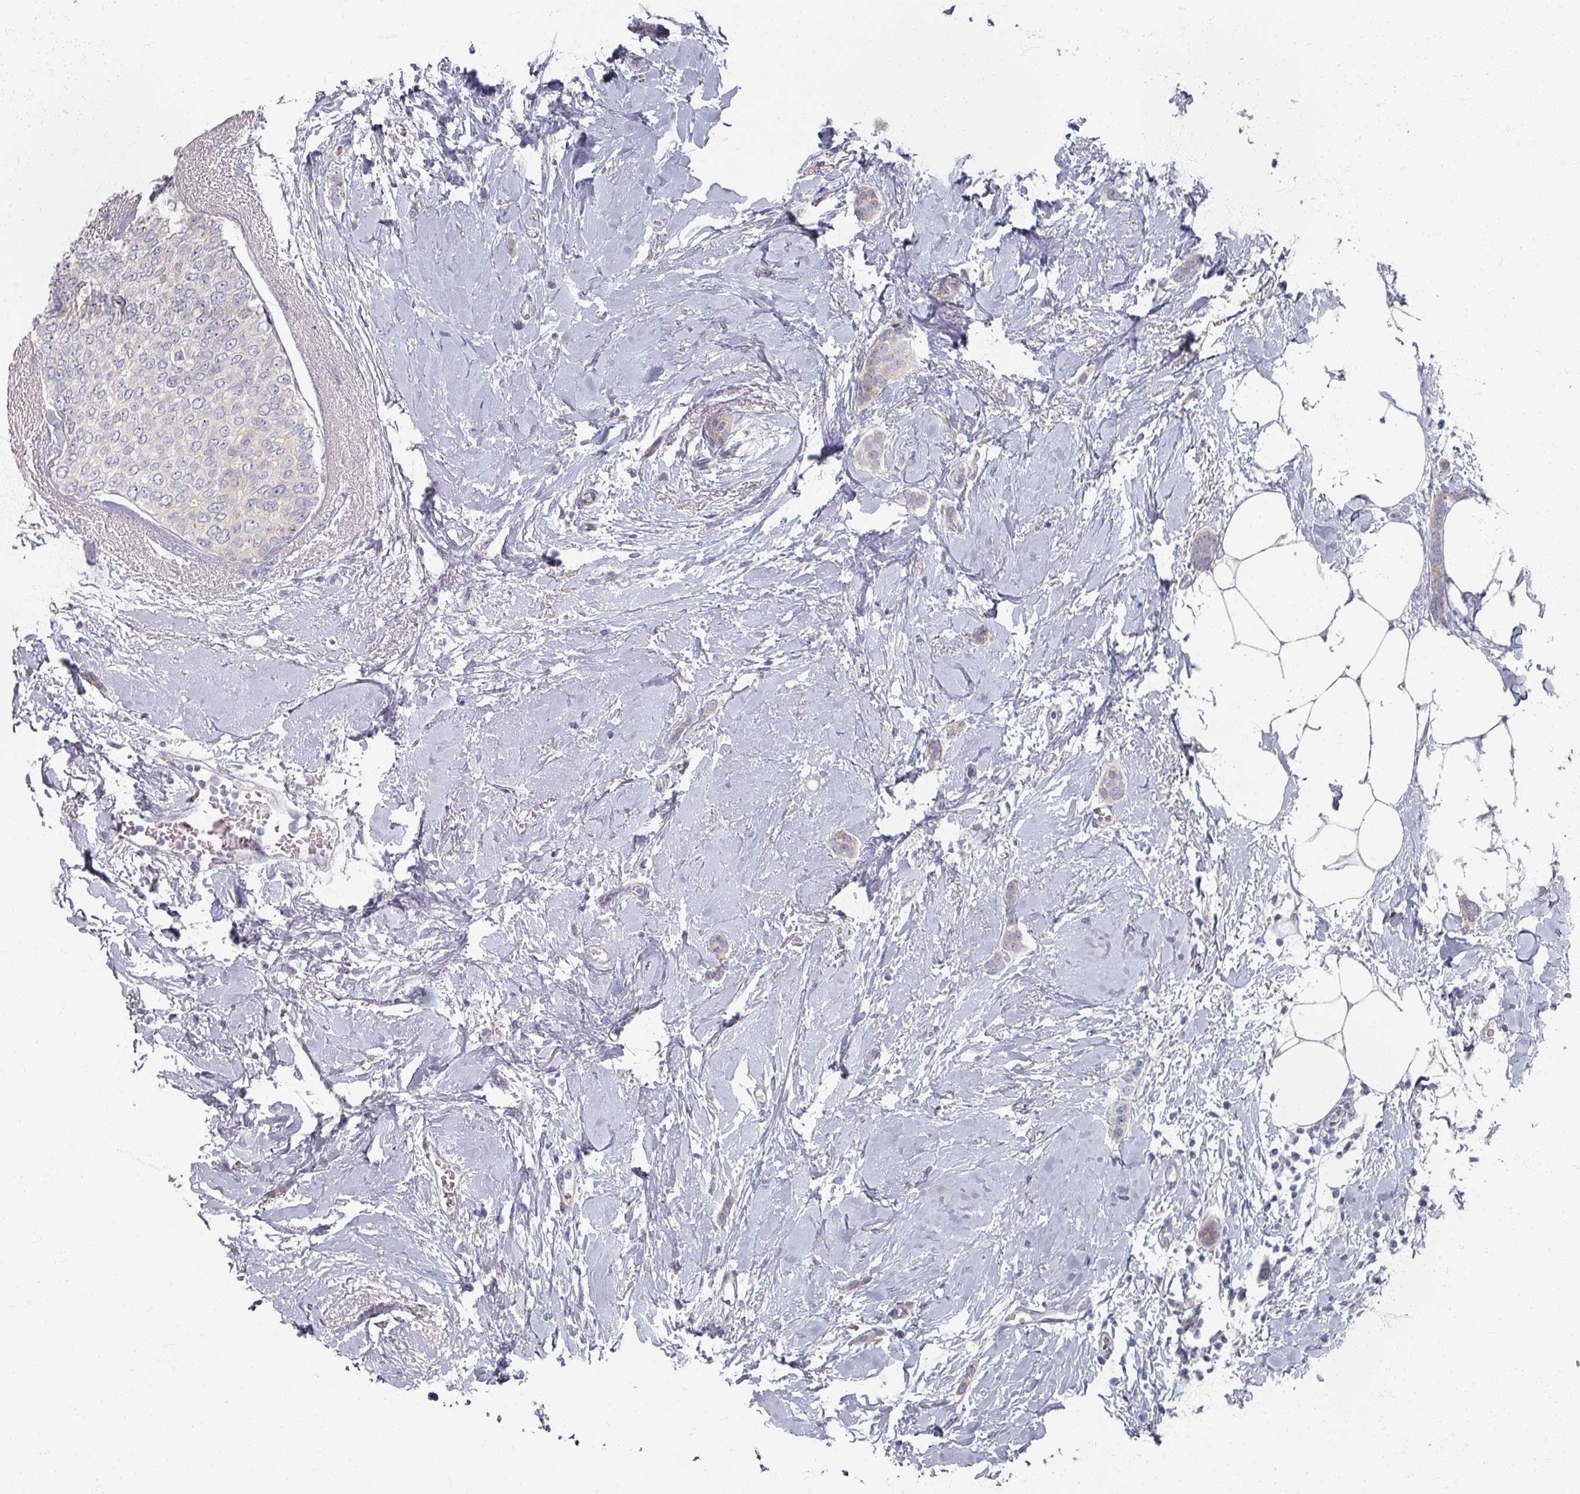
{"staining": {"intensity": "negative", "quantity": "none", "location": "none"}, "tissue": "breast cancer", "cell_type": "Tumor cells", "image_type": "cancer", "snomed": [{"axis": "morphology", "description": "Duct carcinoma"}, {"axis": "topography", "description": "Breast"}], "caption": "Protein analysis of breast cancer (invasive ductal carcinoma) displays no significant staining in tumor cells.", "gene": "TTYH3", "patient": {"sex": "female", "age": 72}}